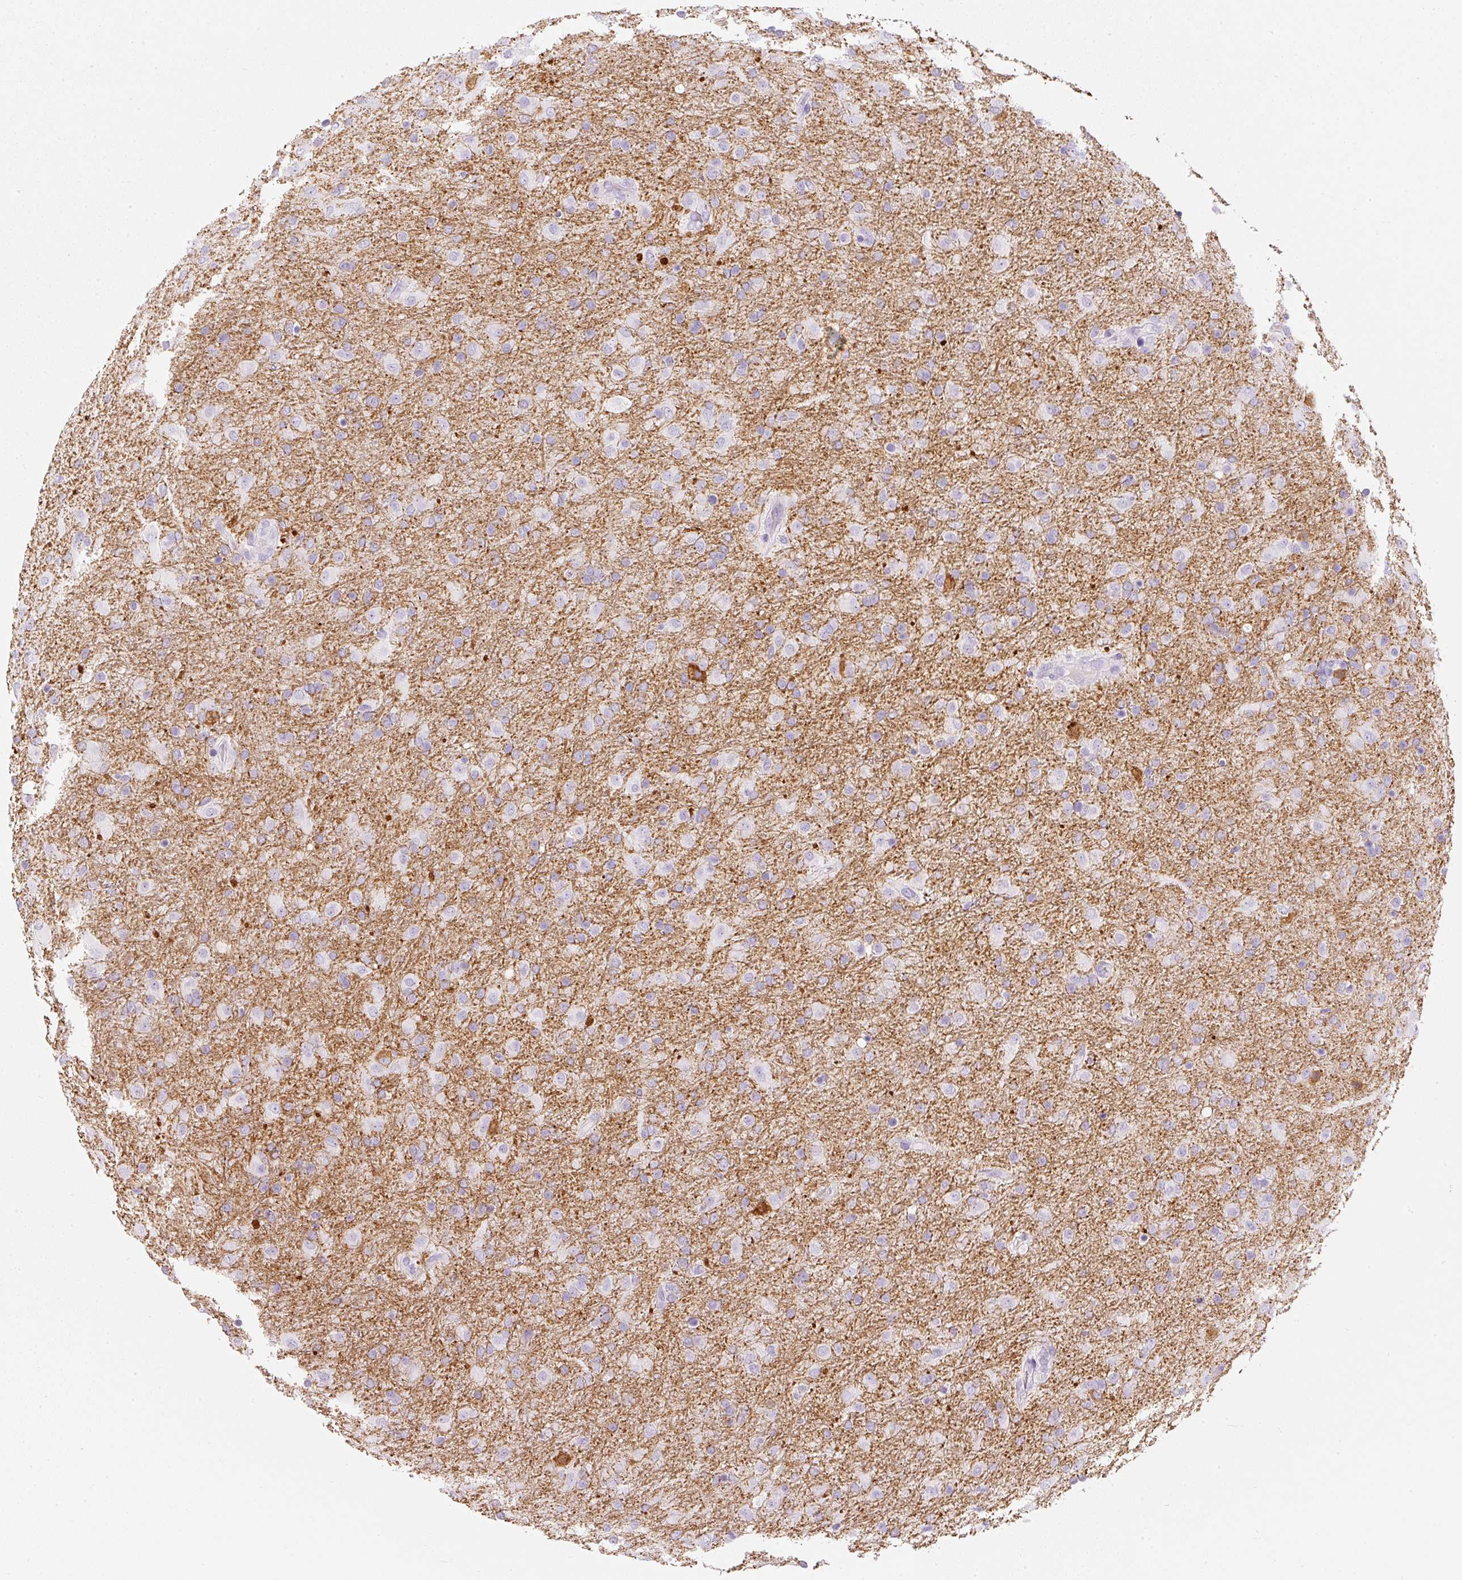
{"staining": {"intensity": "negative", "quantity": "none", "location": "none"}, "tissue": "glioma", "cell_type": "Tumor cells", "image_type": "cancer", "snomed": [{"axis": "morphology", "description": "Glioma, malignant, Low grade"}, {"axis": "topography", "description": "Brain"}], "caption": "Immunohistochemical staining of human malignant low-grade glioma reveals no significant positivity in tumor cells.", "gene": "DNM1", "patient": {"sex": "male", "age": 65}}